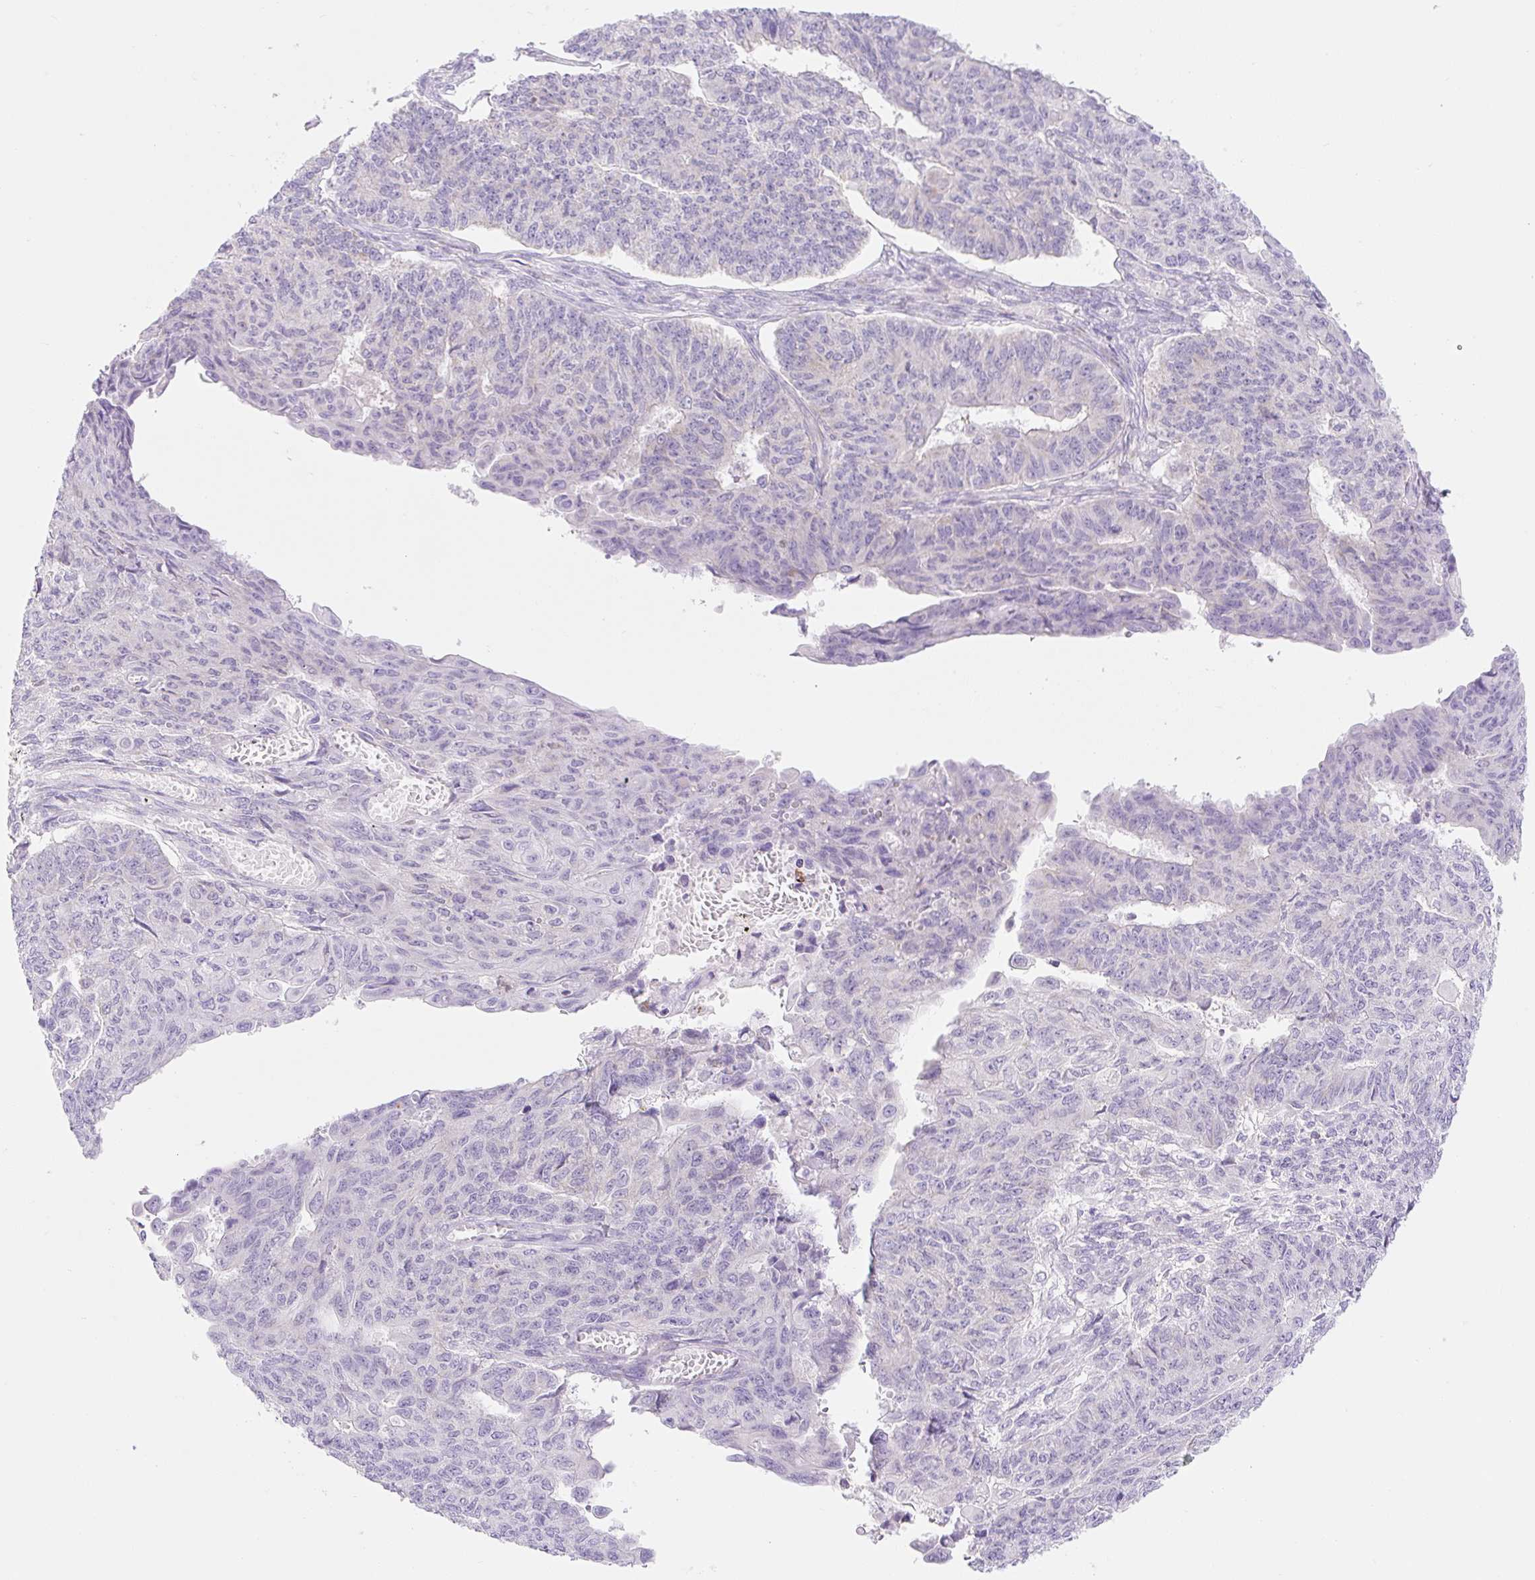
{"staining": {"intensity": "negative", "quantity": "none", "location": "none"}, "tissue": "endometrial cancer", "cell_type": "Tumor cells", "image_type": "cancer", "snomed": [{"axis": "morphology", "description": "Adenocarcinoma, NOS"}, {"axis": "topography", "description": "Endometrium"}], "caption": "An immunohistochemistry (IHC) photomicrograph of endometrial cancer (adenocarcinoma) is shown. There is no staining in tumor cells of endometrial cancer (adenocarcinoma).", "gene": "FOCAD", "patient": {"sex": "female", "age": 32}}